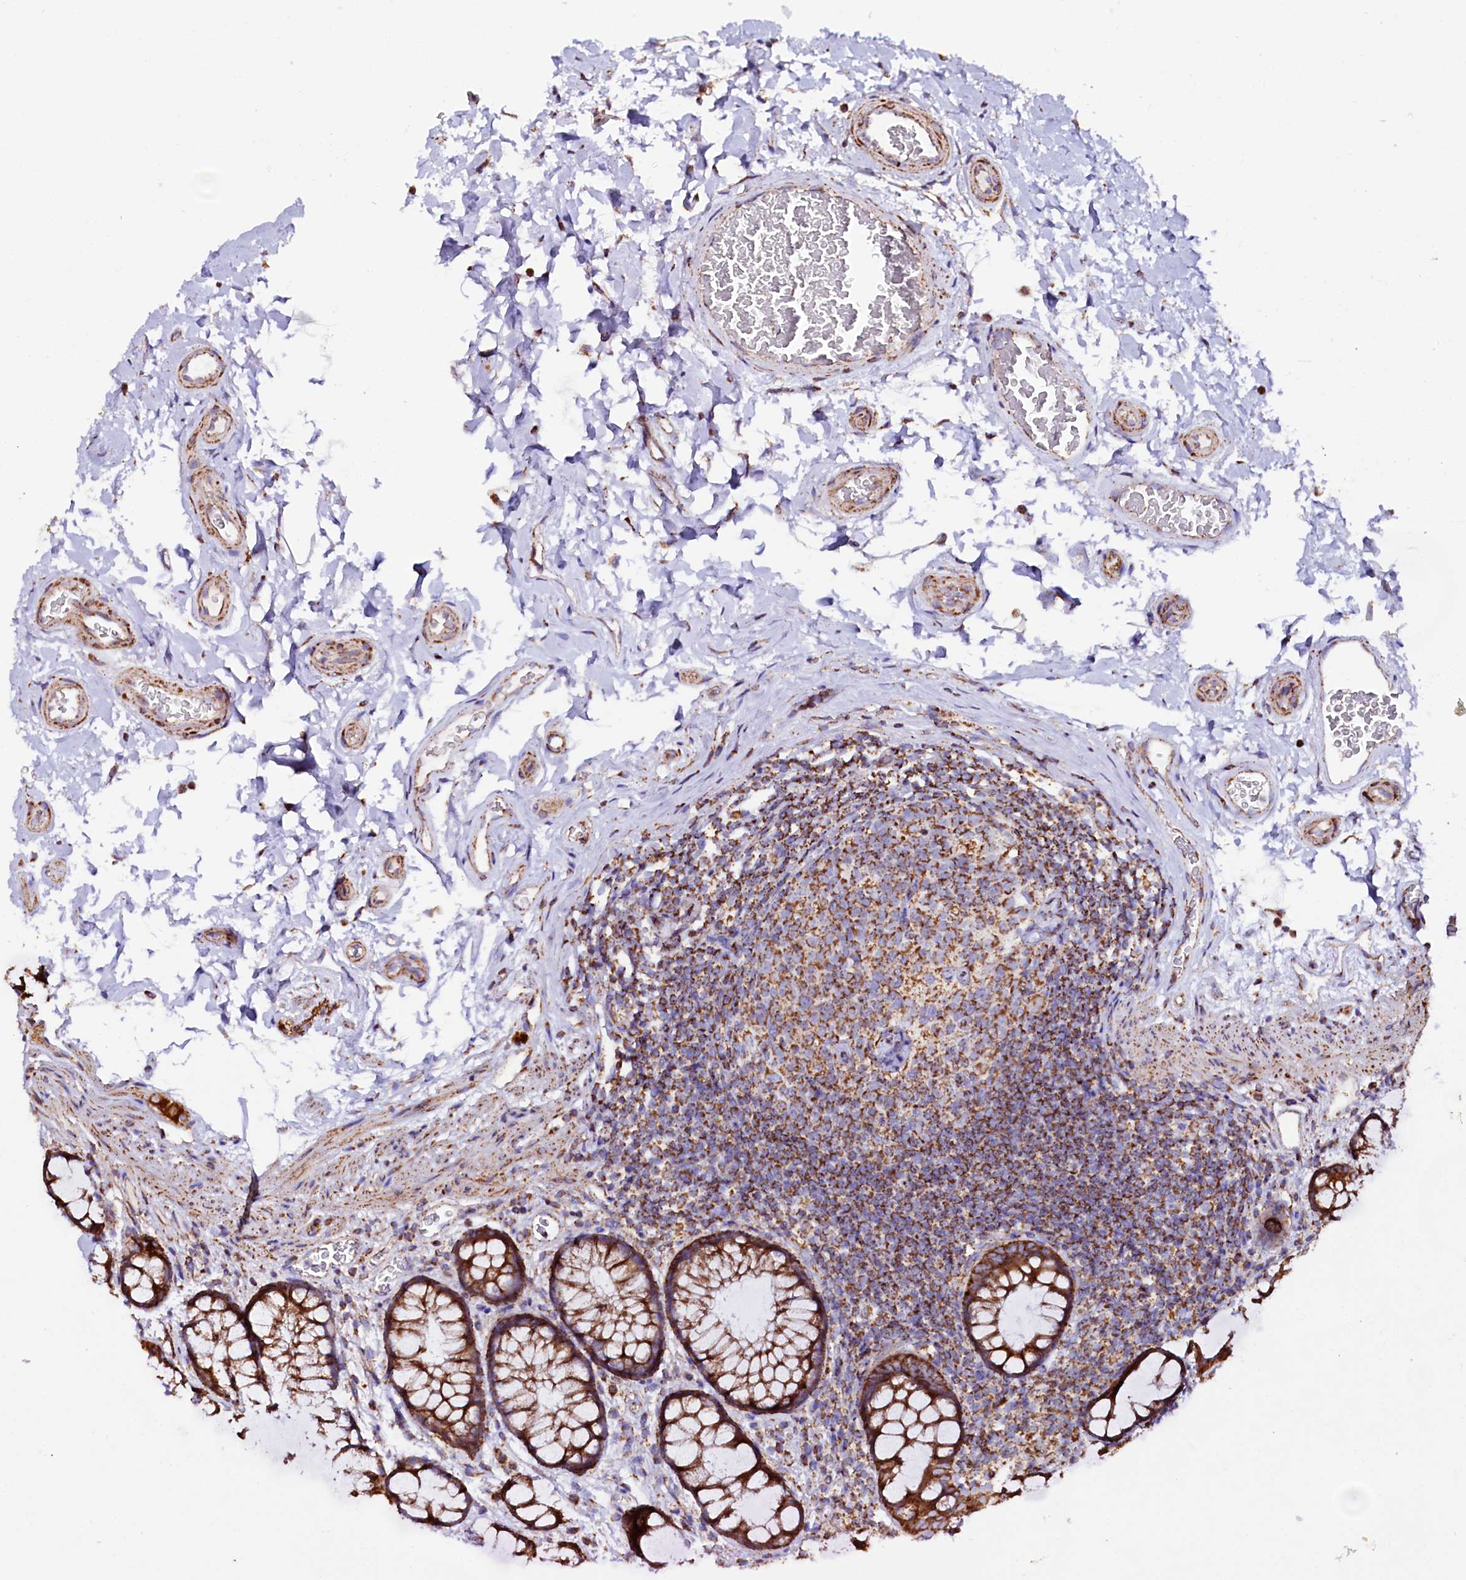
{"staining": {"intensity": "moderate", "quantity": ">75%", "location": "cytoplasmic/membranous"}, "tissue": "colon", "cell_type": "Endothelial cells", "image_type": "normal", "snomed": [{"axis": "morphology", "description": "Normal tissue, NOS"}, {"axis": "topography", "description": "Colon"}], "caption": "Immunohistochemistry (DAB (3,3'-diaminobenzidine)) staining of unremarkable human colon reveals moderate cytoplasmic/membranous protein expression in approximately >75% of endothelial cells. The staining is performed using DAB (3,3'-diaminobenzidine) brown chromogen to label protein expression. The nuclei are counter-stained blue using hematoxylin.", "gene": "APLP2", "patient": {"sex": "female", "age": 82}}